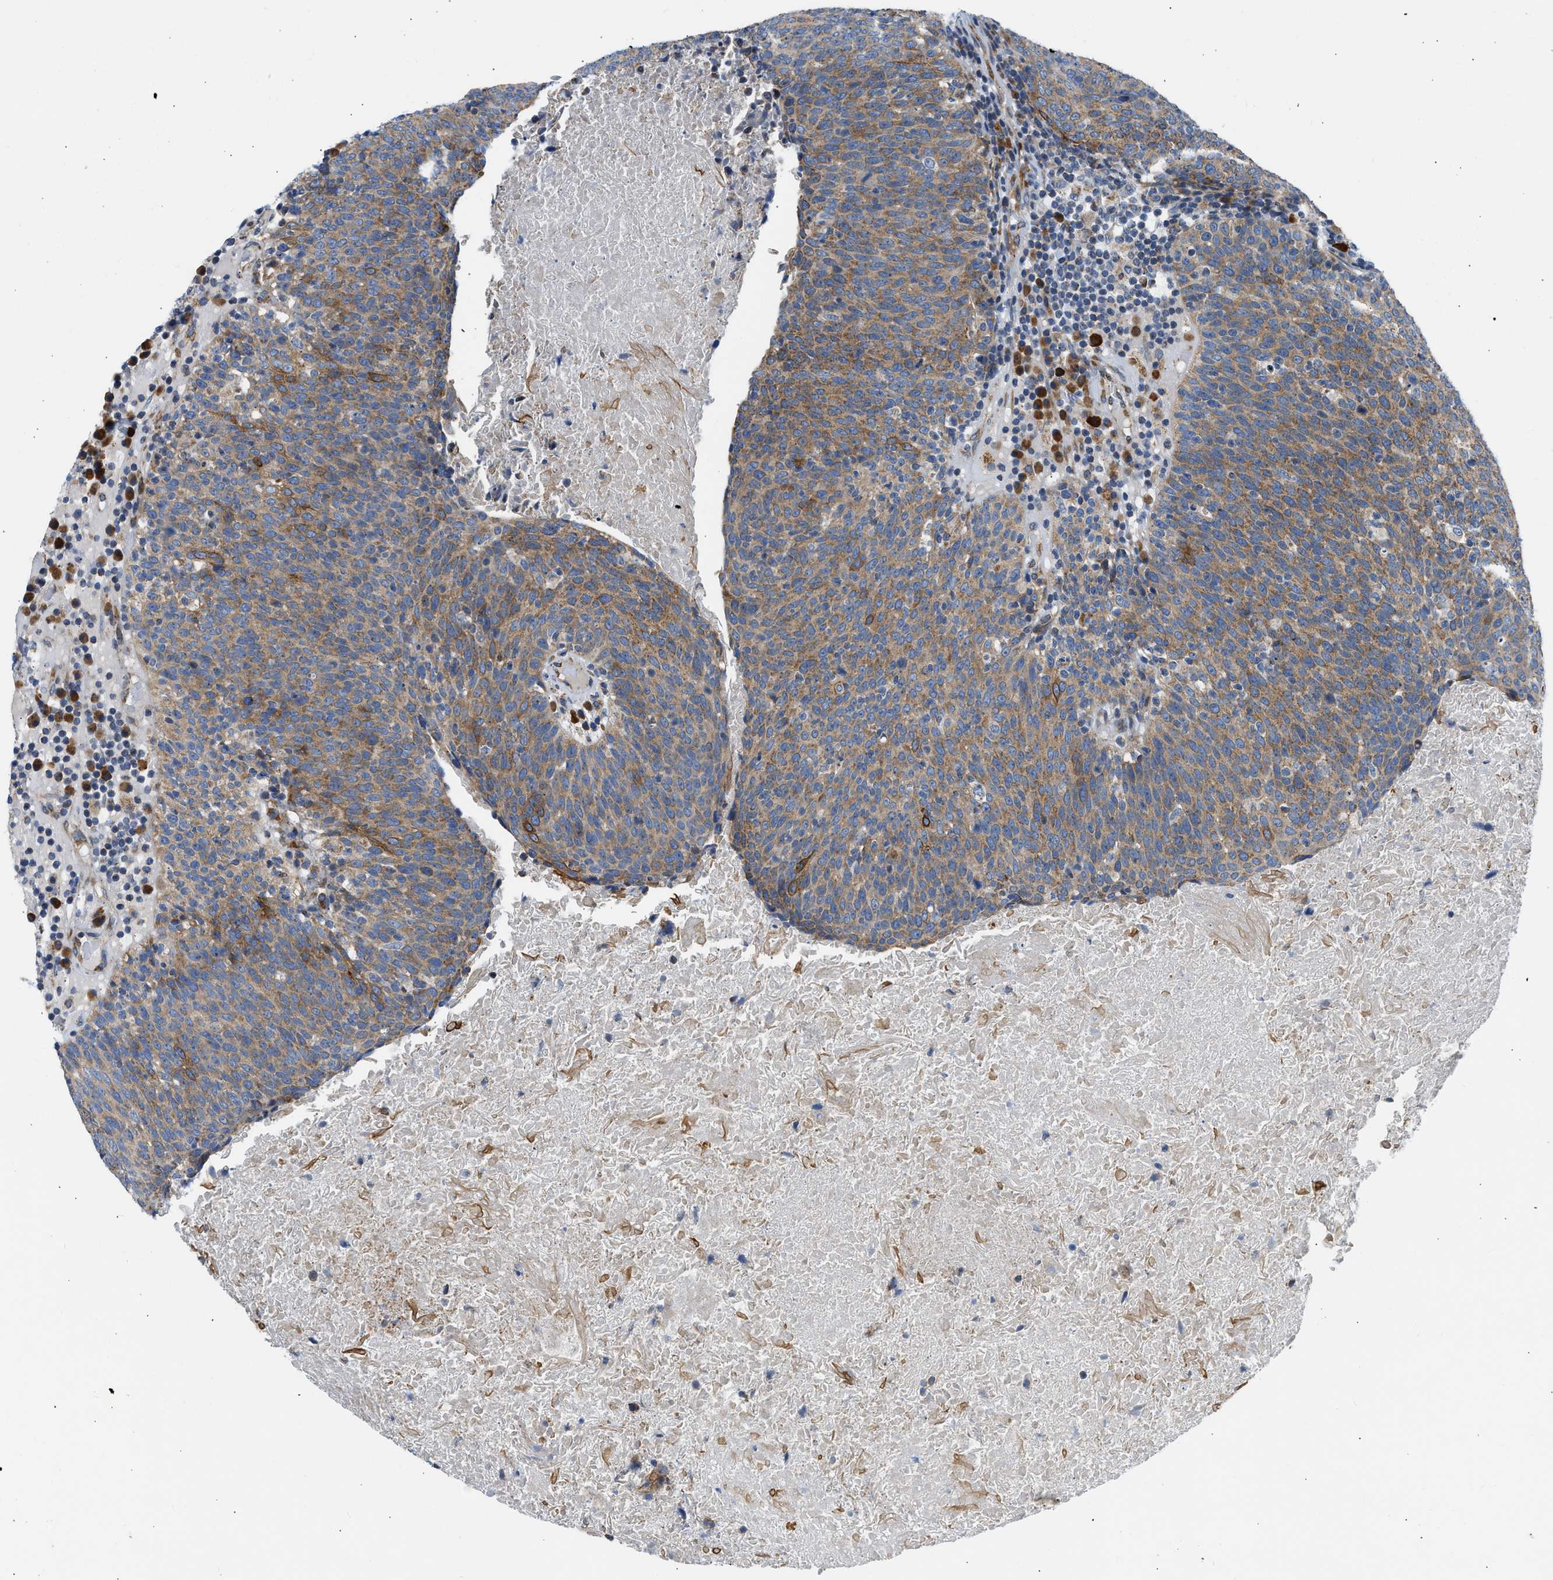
{"staining": {"intensity": "moderate", "quantity": ">75%", "location": "cytoplasmic/membranous"}, "tissue": "head and neck cancer", "cell_type": "Tumor cells", "image_type": "cancer", "snomed": [{"axis": "morphology", "description": "Squamous cell carcinoma, NOS"}, {"axis": "morphology", "description": "Squamous cell carcinoma, metastatic, NOS"}, {"axis": "topography", "description": "Lymph node"}, {"axis": "topography", "description": "Head-Neck"}], "caption": "Head and neck cancer (squamous cell carcinoma) was stained to show a protein in brown. There is medium levels of moderate cytoplasmic/membranous staining in approximately >75% of tumor cells.", "gene": "CAMKK2", "patient": {"sex": "male", "age": 62}}